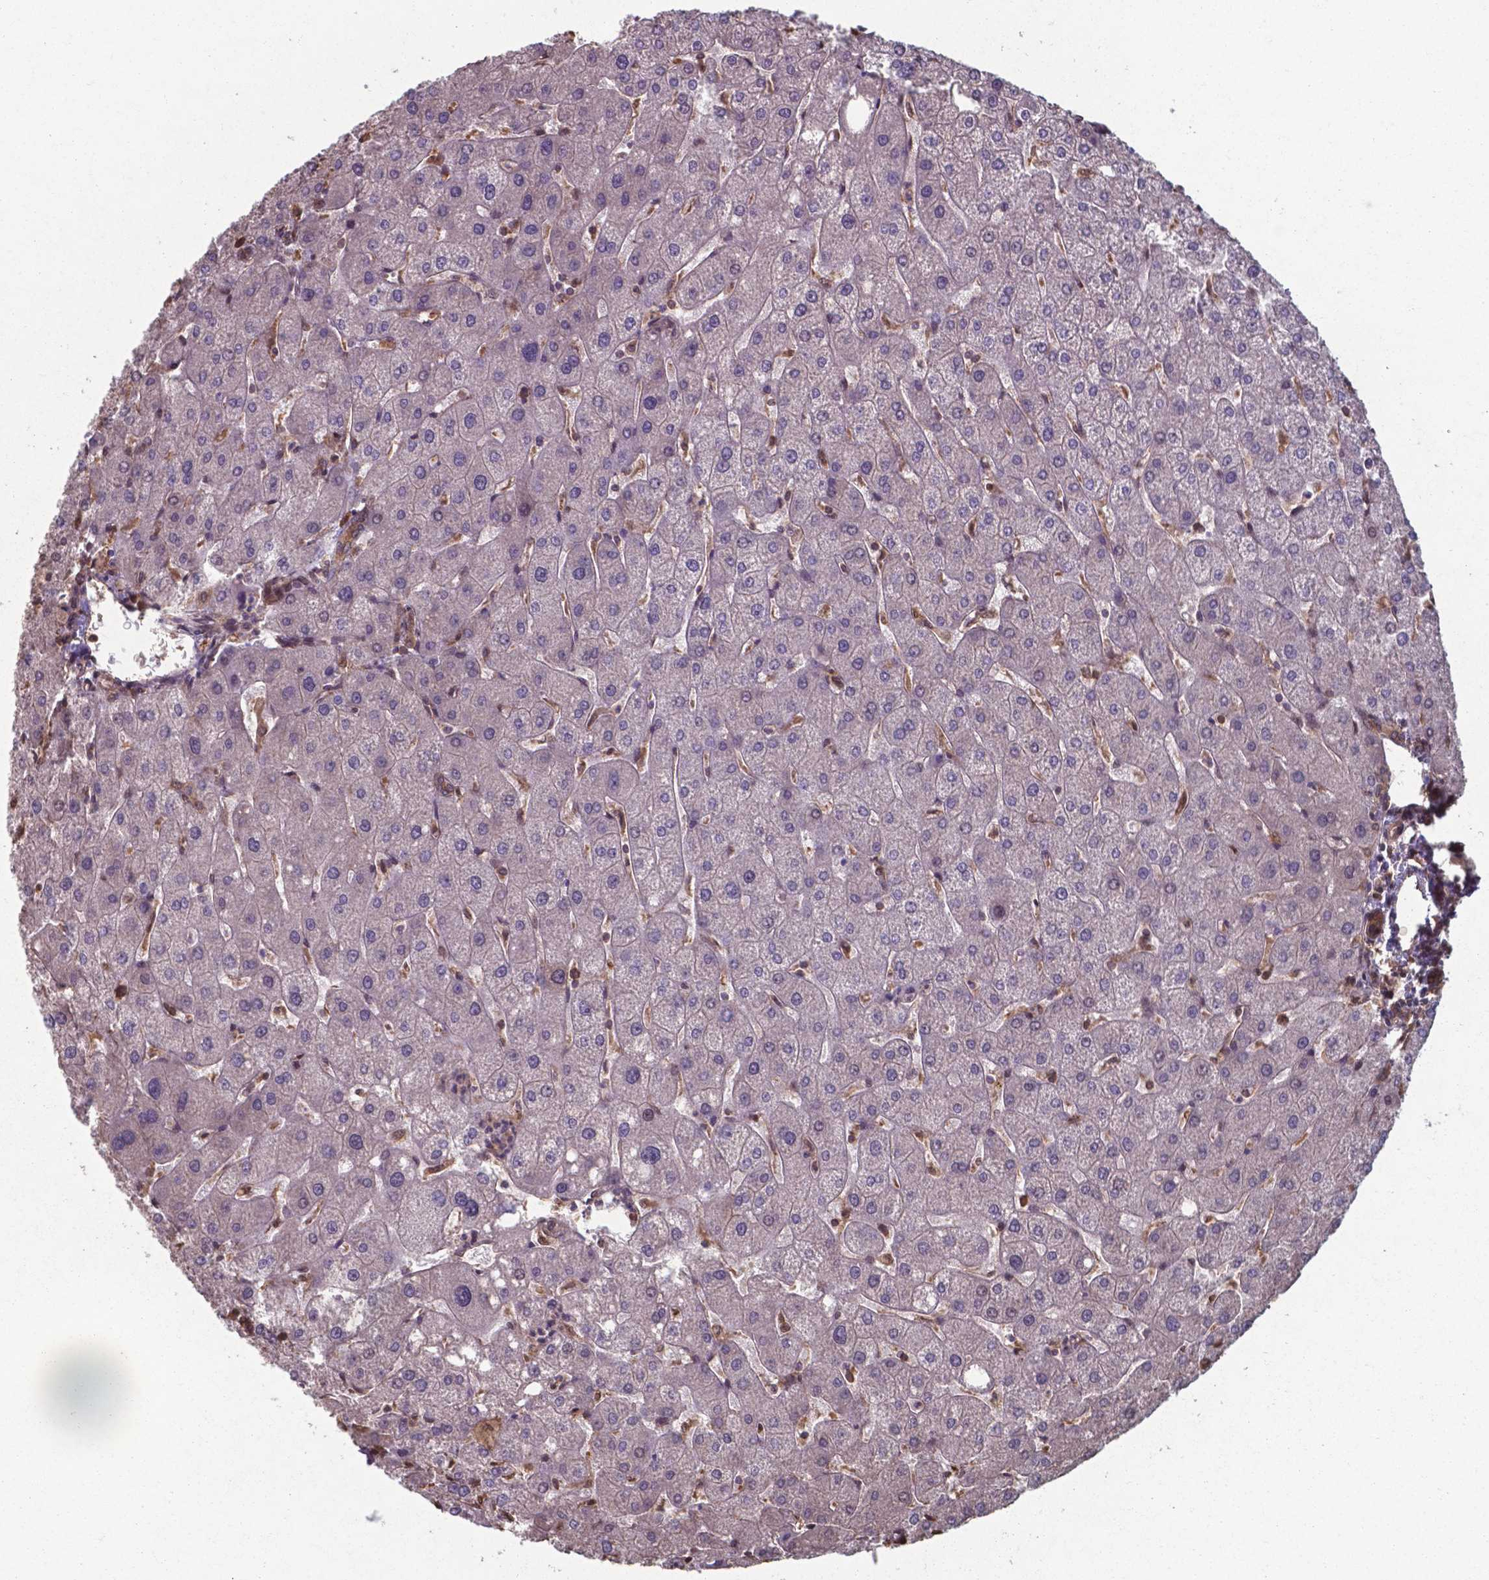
{"staining": {"intensity": "moderate", "quantity": "25%-75%", "location": "cytoplasmic/membranous,nuclear"}, "tissue": "liver", "cell_type": "Cholangiocytes", "image_type": "normal", "snomed": [{"axis": "morphology", "description": "Normal tissue, NOS"}, {"axis": "topography", "description": "Liver"}], "caption": "Protein expression analysis of normal human liver reveals moderate cytoplasmic/membranous,nuclear expression in approximately 25%-75% of cholangiocytes. The staining is performed using DAB brown chromogen to label protein expression. The nuclei are counter-stained blue using hematoxylin.", "gene": "CHP2", "patient": {"sex": "male", "age": 67}}